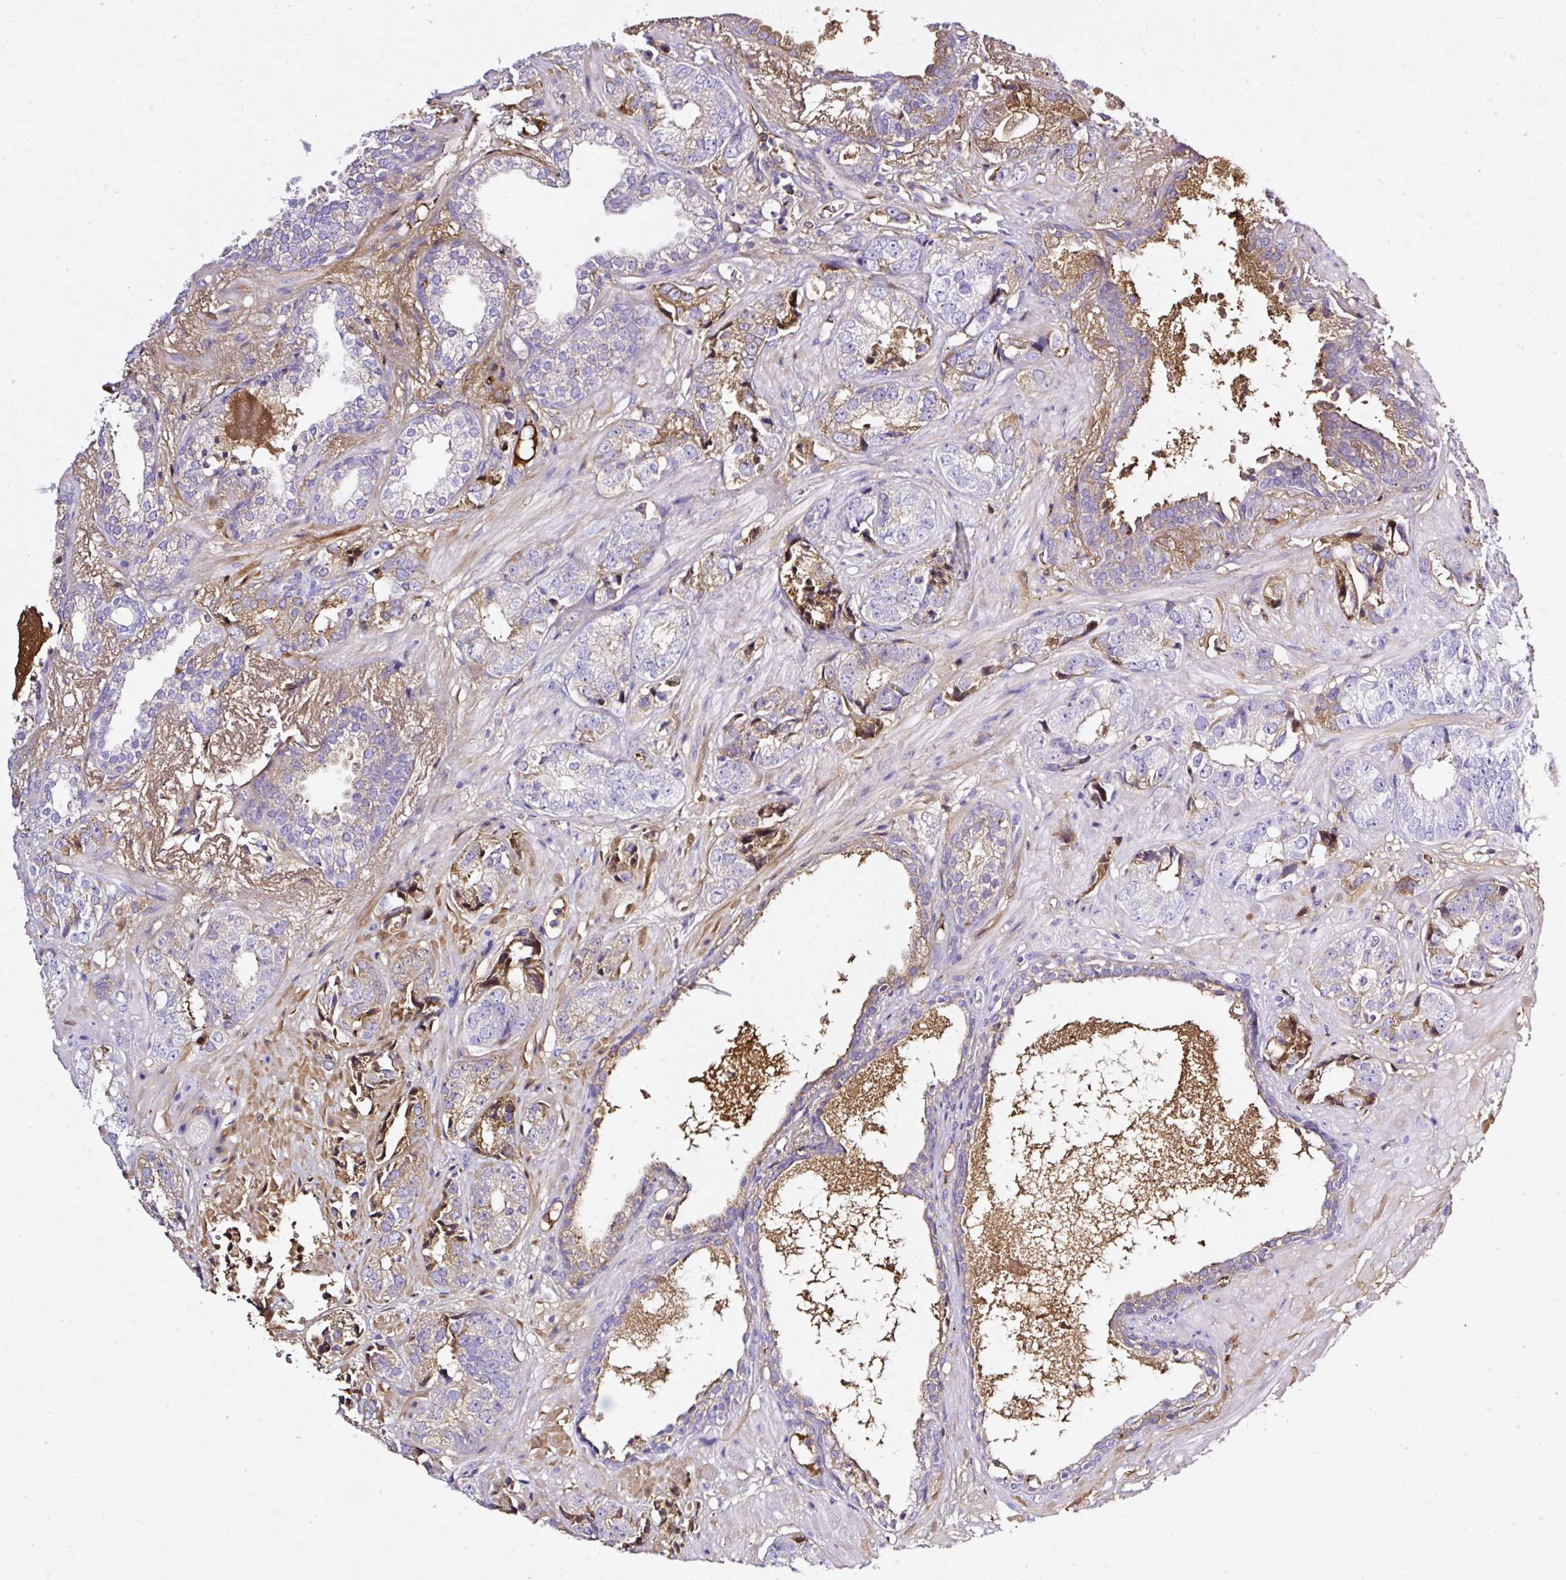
{"staining": {"intensity": "weak", "quantity": "<25%", "location": "cytoplasmic/membranous"}, "tissue": "prostate cancer", "cell_type": "Tumor cells", "image_type": "cancer", "snomed": [{"axis": "morphology", "description": "Adenocarcinoma, High grade"}, {"axis": "topography", "description": "Prostate"}], "caption": "Immunohistochemical staining of human adenocarcinoma (high-grade) (prostate) shows no significant positivity in tumor cells. (DAB (3,3'-diaminobenzidine) IHC visualized using brightfield microscopy, high magnification).", "gene": "CLEC3B", "patient": {"sex": "male", "age": 71}}